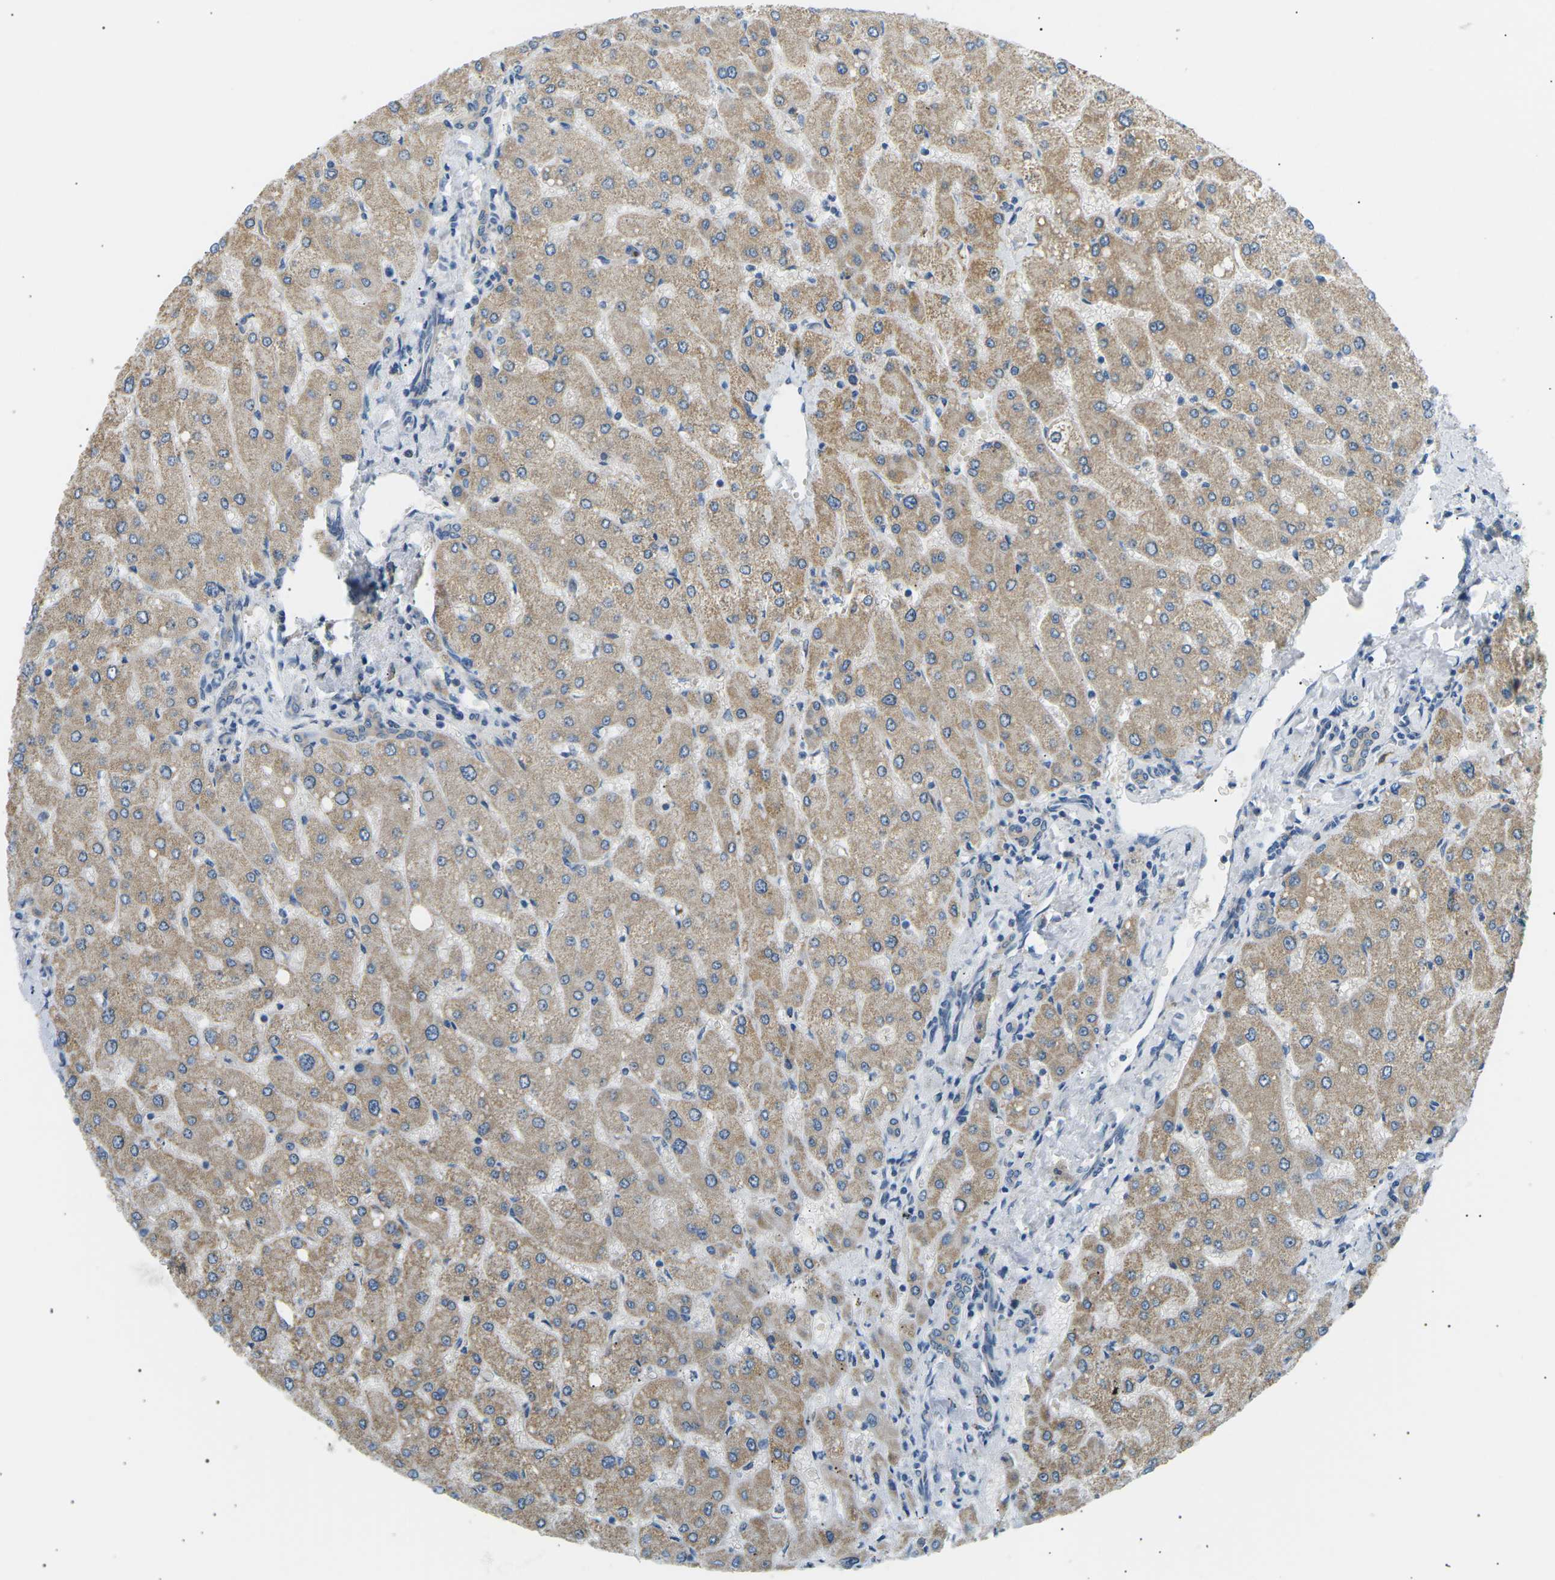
{"staining": {"intensity": "moderate", "quantity": "25%-75%", "location": "cytoplasmic/membranous"}, "tissue": "liver", "cell_type": "Cholangiocytes", "image_type": "normal", "snomed": [{"axis": "morphology", "description": "Normal tissue, NOS"}, {"axis": "topography", "description": "Liver"}], "caption": "Protein staining reveals moderate cytoplasmic/membranous positivity in approximately 25%-75% of cholangiocytes in benign liver.", "gene": "TBC1D8", "patient": {"sex": "male", "age": 55}}